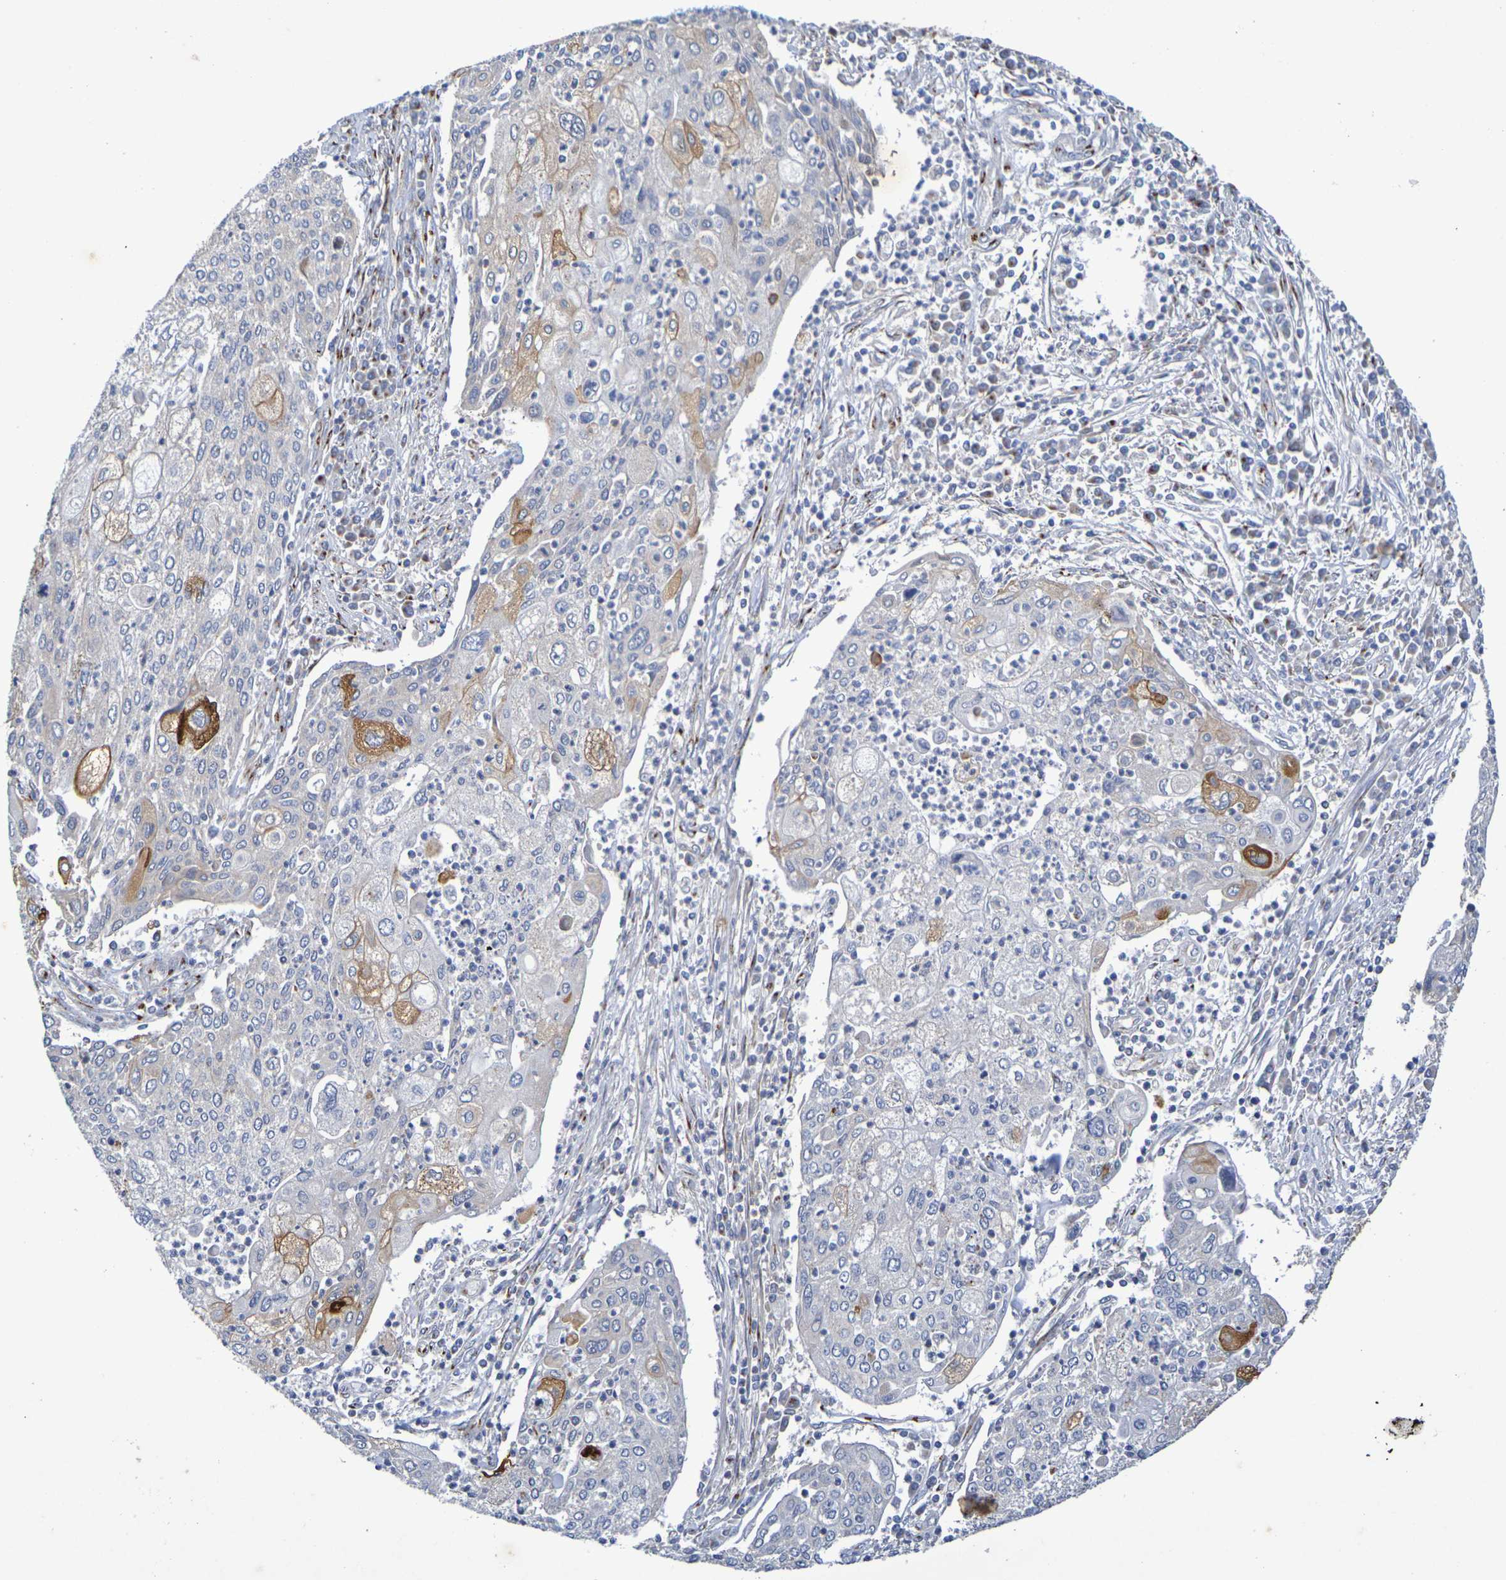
{"staining": {"intensity": "moderate", "quantity": "<25%", "location": "cytoplasmic/membranous"}, "tissue": "cervical cancer", "cell_type": "Tumor cells", "image_type": "cancer", "snomed": [{"axis": "morphology", "description": "Squamous cell carcinoma, NOS"}, {"axis": "topography", "description": "Cervix"}], "caption": "This micrograph exhibits IHC staining of human cervical squamous cell carcinoma, with low moderate cytoplasmic/membranous positivity in about <25% of tumor cells.", "gene": "DCP2", "patient": {"sex": "female", "age": 40}}